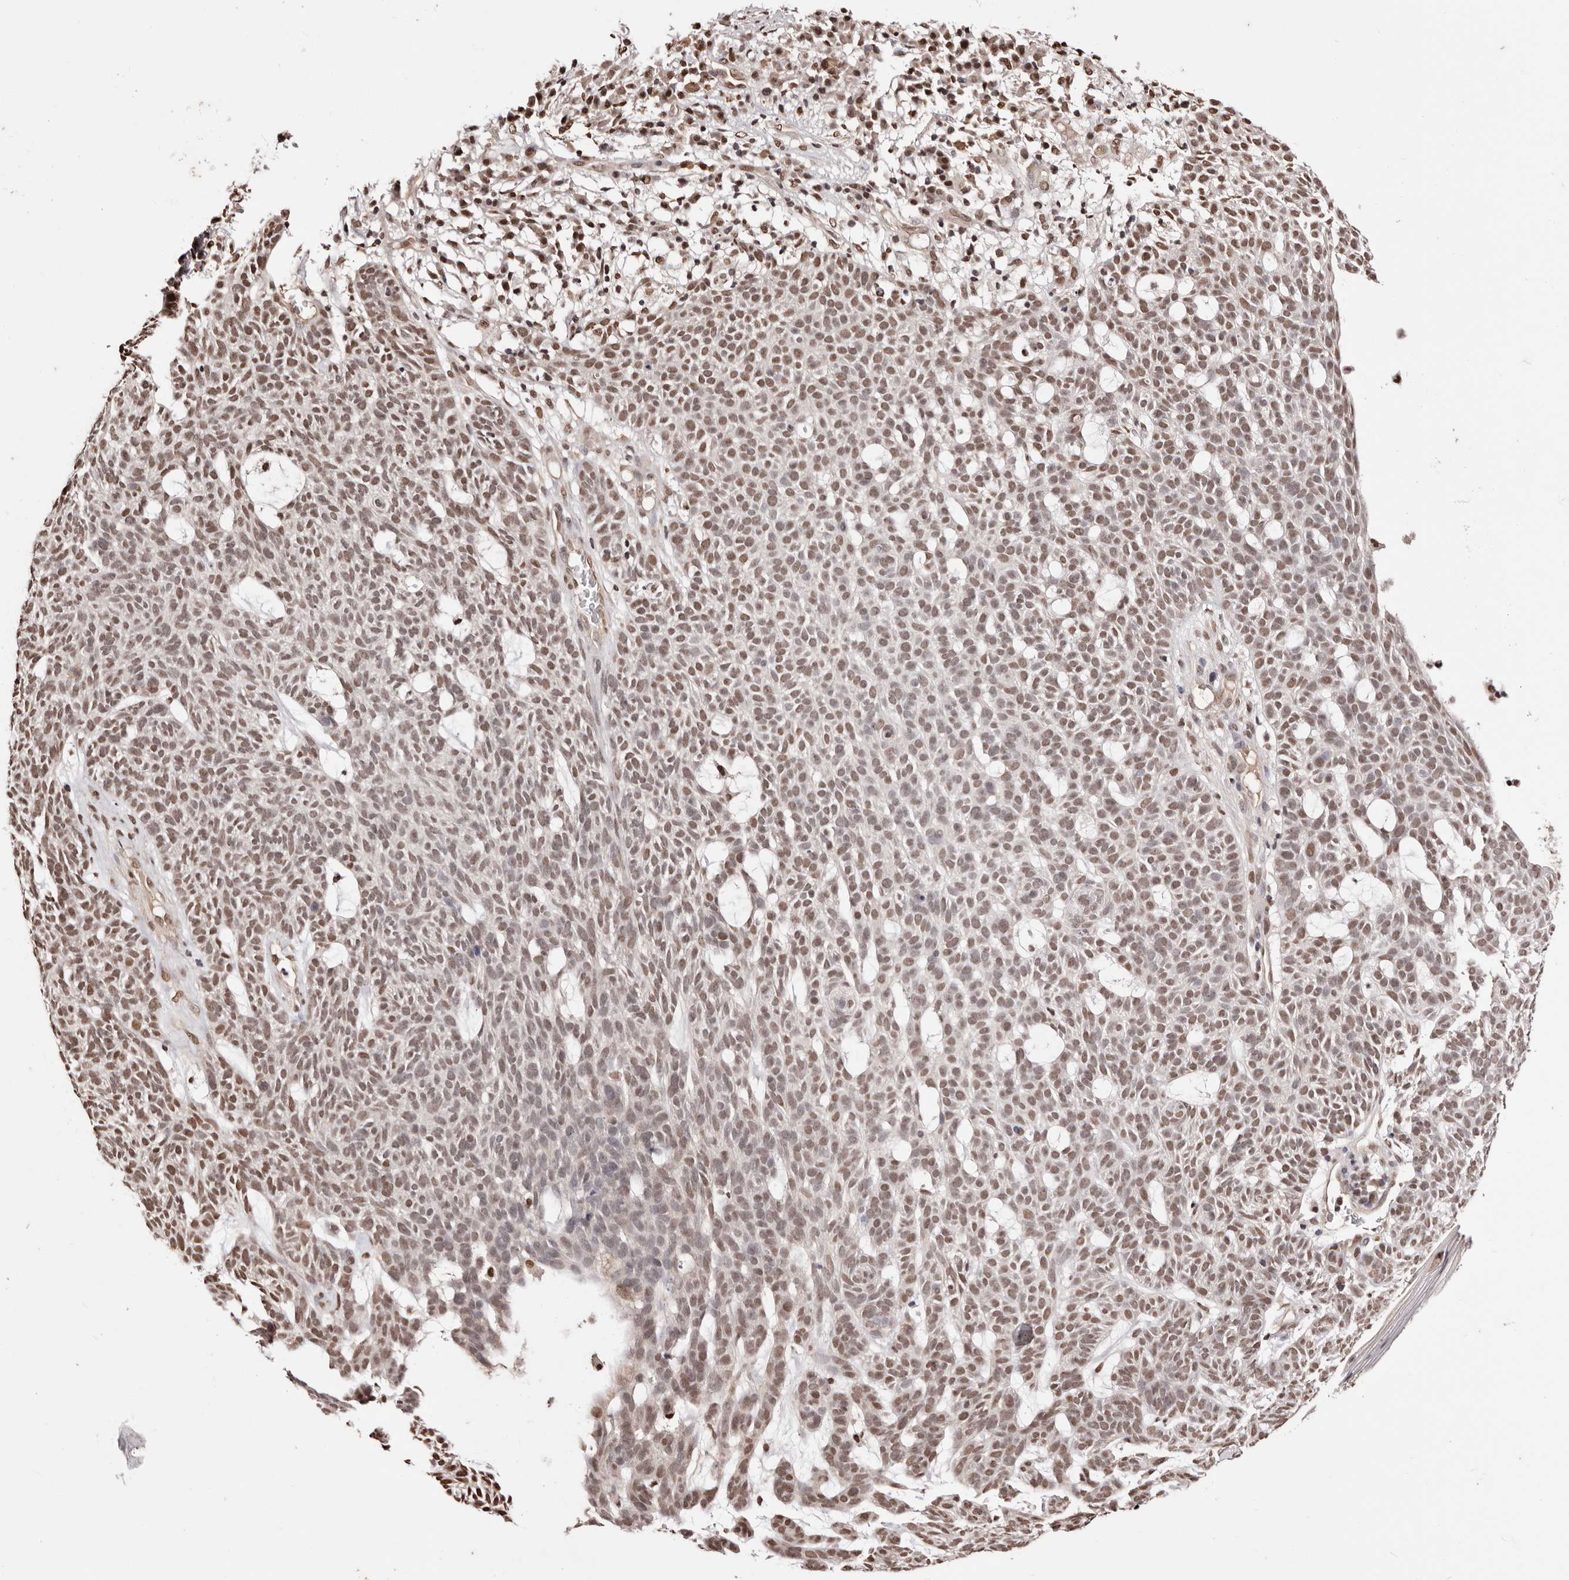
{"staining": {"intensity": "moderate", "quantity": ">75%", "location": "nuclear"}, "tissue": "skin cancer", "cell_type": "Tumor cells", "image_type": "cancer", "snomed": [{"axis": "morphology", "description": "Squamous cell carcinoma, NOS"}, {"axis": "topography", "description": "Skin"}], "caption": "Brown immunohistochemical staining in skin cancer exhibits moderate nuclear expression in approximately >75% of tumor cells.", "gene": "BICRAL", "patient": {"sex": "female", "age": 90}}